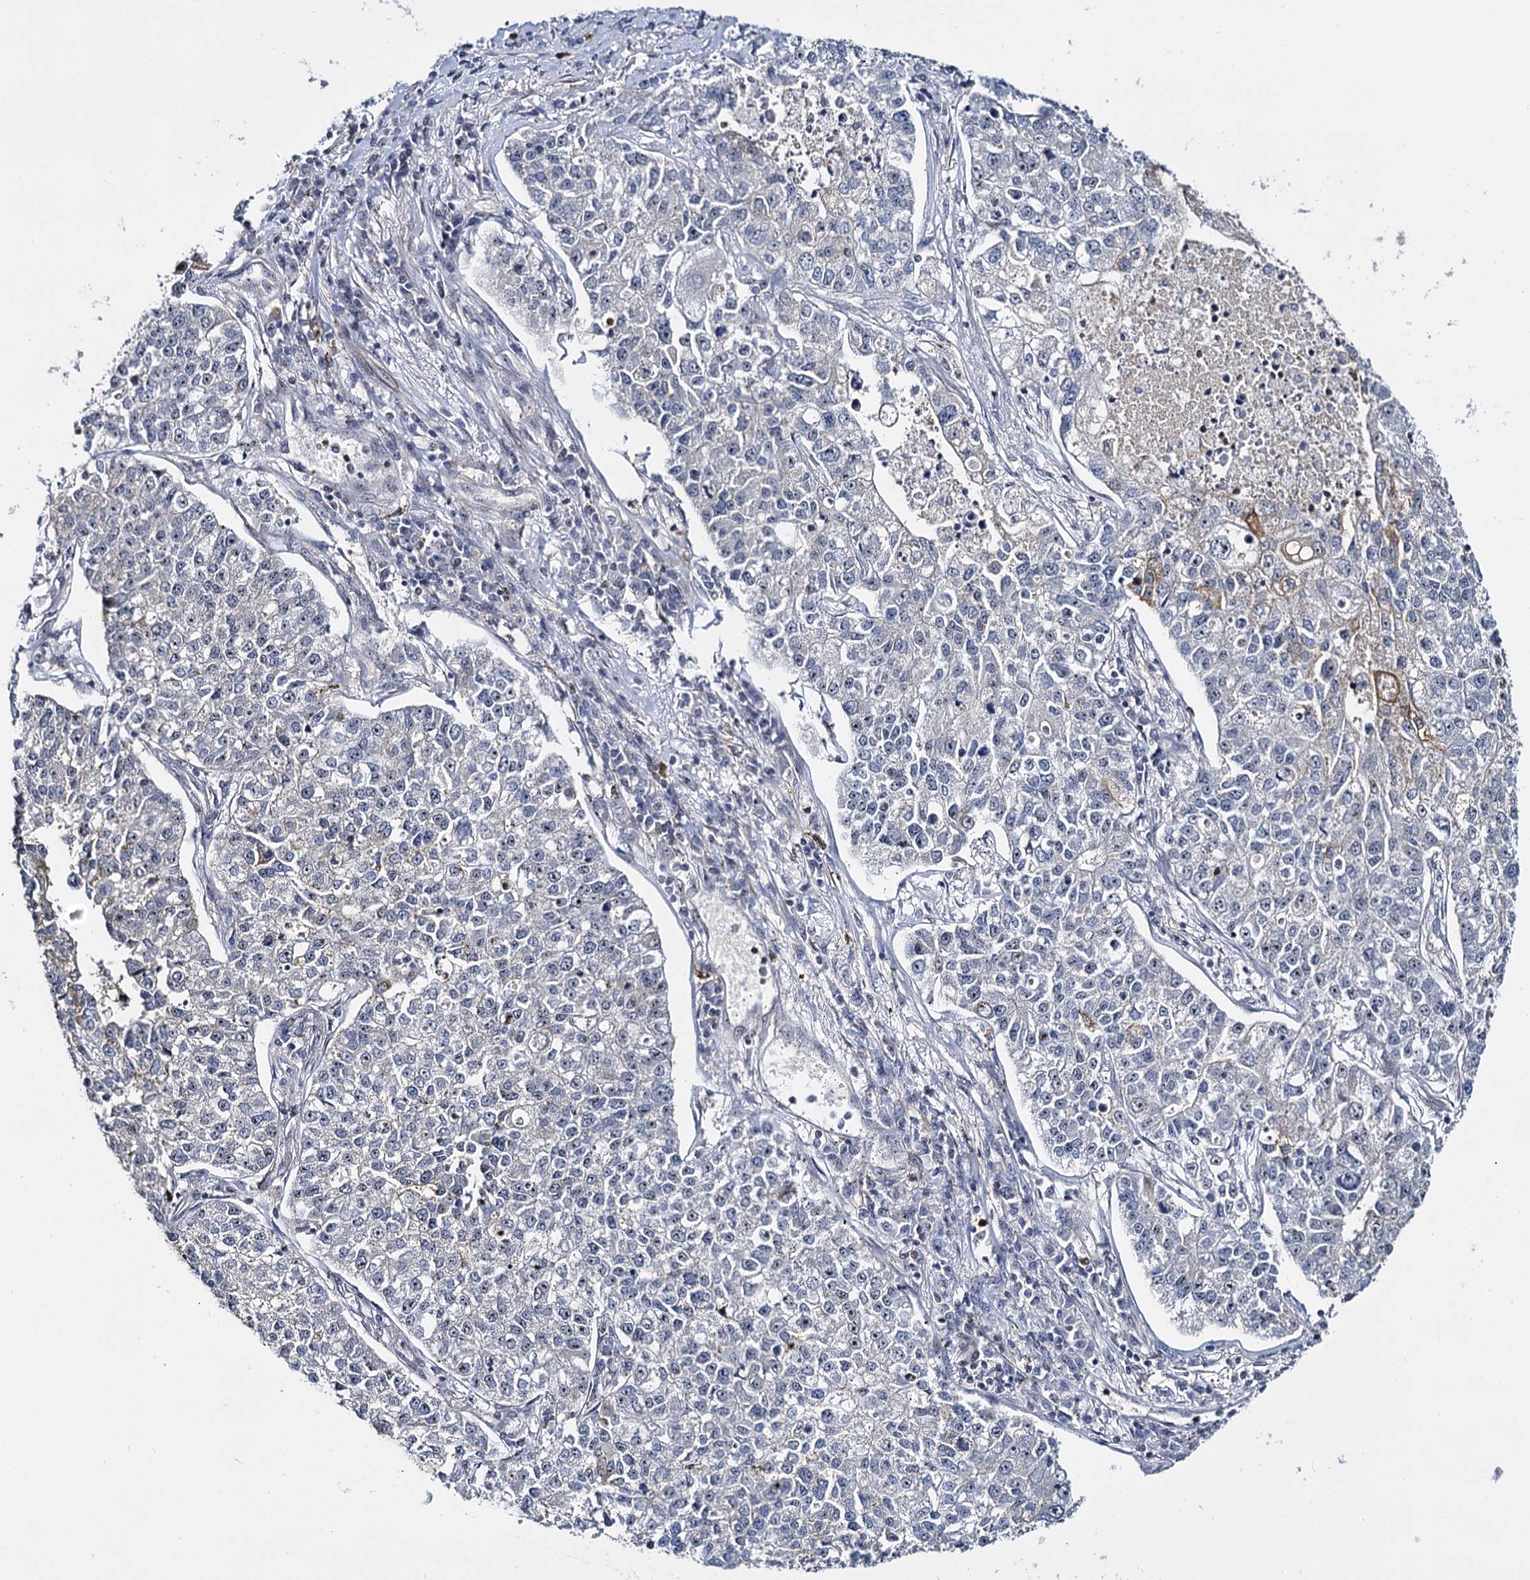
{"staining": {"intensity": "weak", "quantity": "25%-75%", "location": "nuclear"}, "tissue": "lung cancer", "cell_type": "Tumor cells", "image_type": "cancer", "snomed": [{"axis": "morphology", "description": "Adenocarcinoma, NOS"}, {"axis": "topography", "description": "Lung"}], "caption": "Adenocarcinoma (lung) tissue demonstrates weak nuclear expression in approximately 25%-75% of tumor cells", "gene": "SUPT20H", "patient": {"sex": "male", "age": 49}}